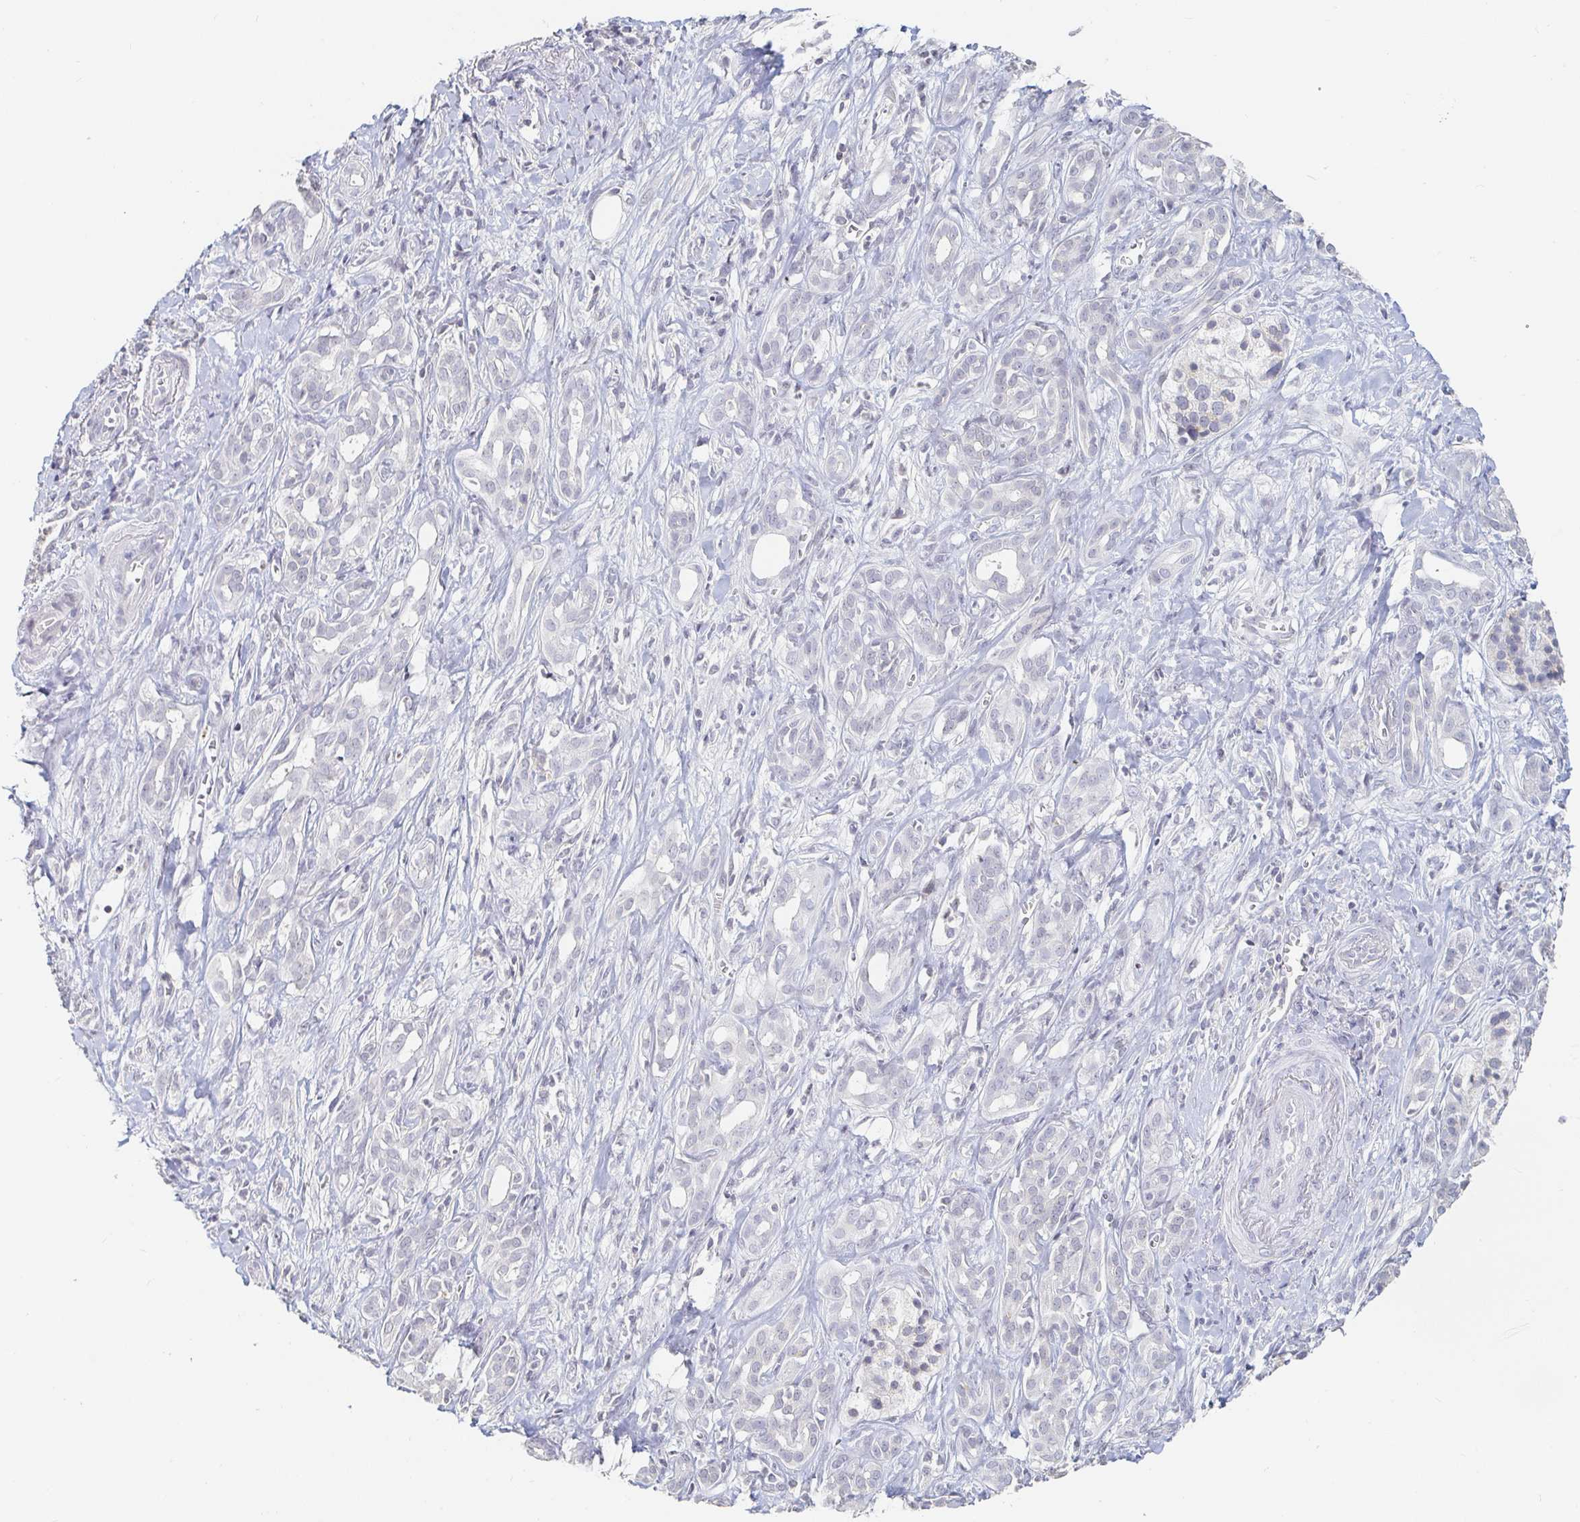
{"staining": {"intensity": "negative", "quantity": "none", "location": "none"}, "tissue": "pancreatic cancer", "cell_type": "Tumor cells", "image_type": "cancer", "snomed": [{"axis": "morphology", "description": "Adenocarcinoma, NOS"}, {"axis": "topography", "description": "Pancreas"}], "caption": "Immunohistochemistry (IHC) image of neoplastic tissue: human pancreatic adenocarcinoma stained with DAB displays no significant protein staining in tumor cells.", "gene": "NME9", "patient": {"sex": "male", "age": 61}}